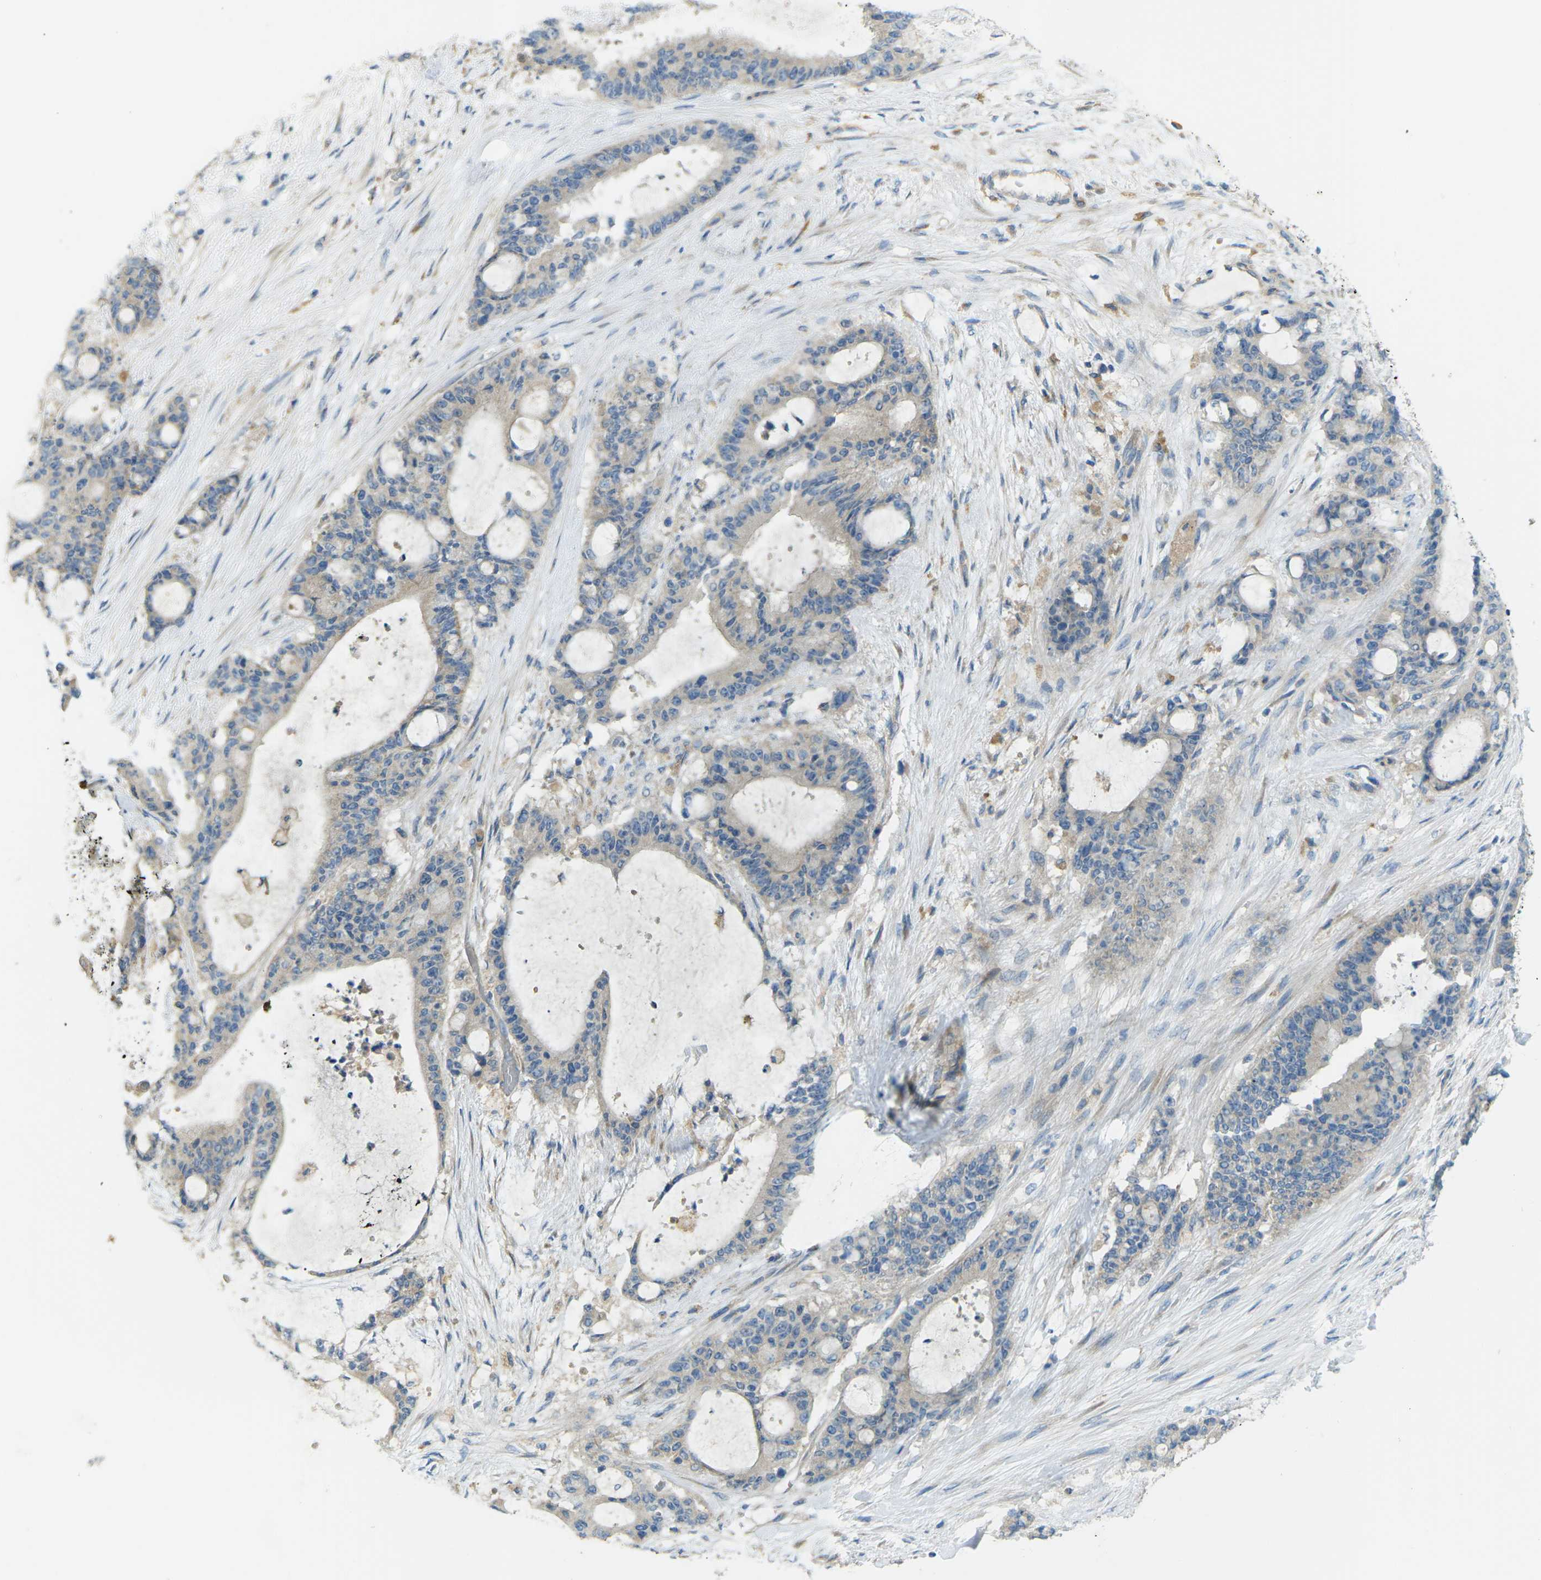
{"staining": {"intensity": "weak", "quantity": "25%-75%", "location": "cytoplasmic/membranous"}, "tissue": "liver cancer", "cell_type": "Tumor cells", "image_type": "cancer", "snomed": [{"axis": "morphology", "description": "Cholangiocarcinoma"}, {"axis": "topography", "description": "Liver"}], "caption": "The micrograph demonstrates staining of cholangiocarcinoma (liver), revealing weak cytoplasmic/membranous protein positivity (brown color) within tumor cells.", "gene": "MYLK4", "patient": {"sex": "female", "age": 73}}